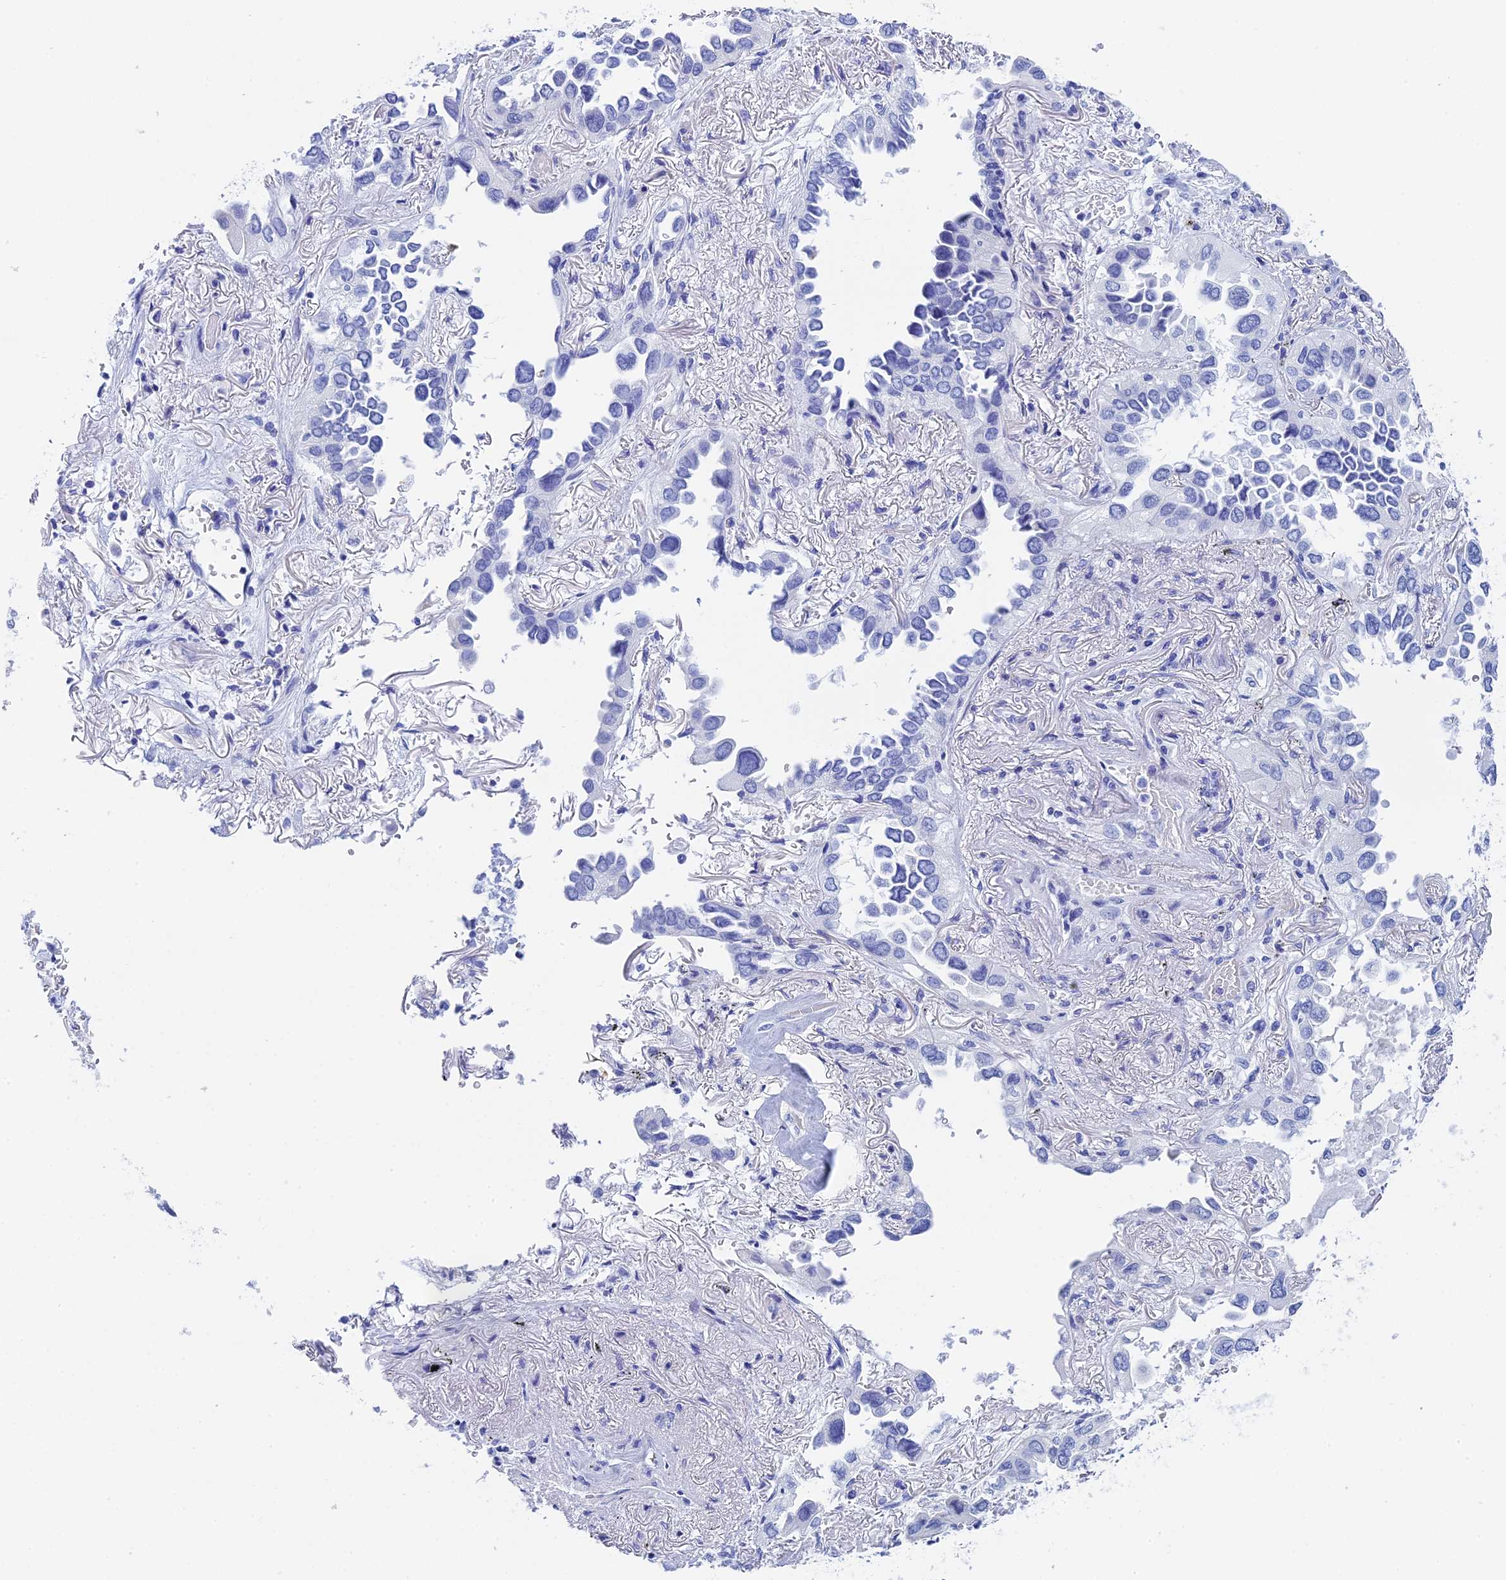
{"staining": {"intensity": "negative", "quantity": "none", "location": "none"}, "tissue": "lung cancer", "cell_type": "Tumor cells", "image_type": "cancer", "snomed": [{"axis": "morphology", "description": "Adenocarcinoma, NOS"}, {"axis": "topography", "description": "Lung"}], "caption": "The IHC micrograph has no significant positivity in tumor cells of adenocarcinoma (lung) tissue. (Brightfield microscopy of DAB IHC at high magnification).", "gene": "TEX101", "patient": {"sex": "female", "age": 76}}